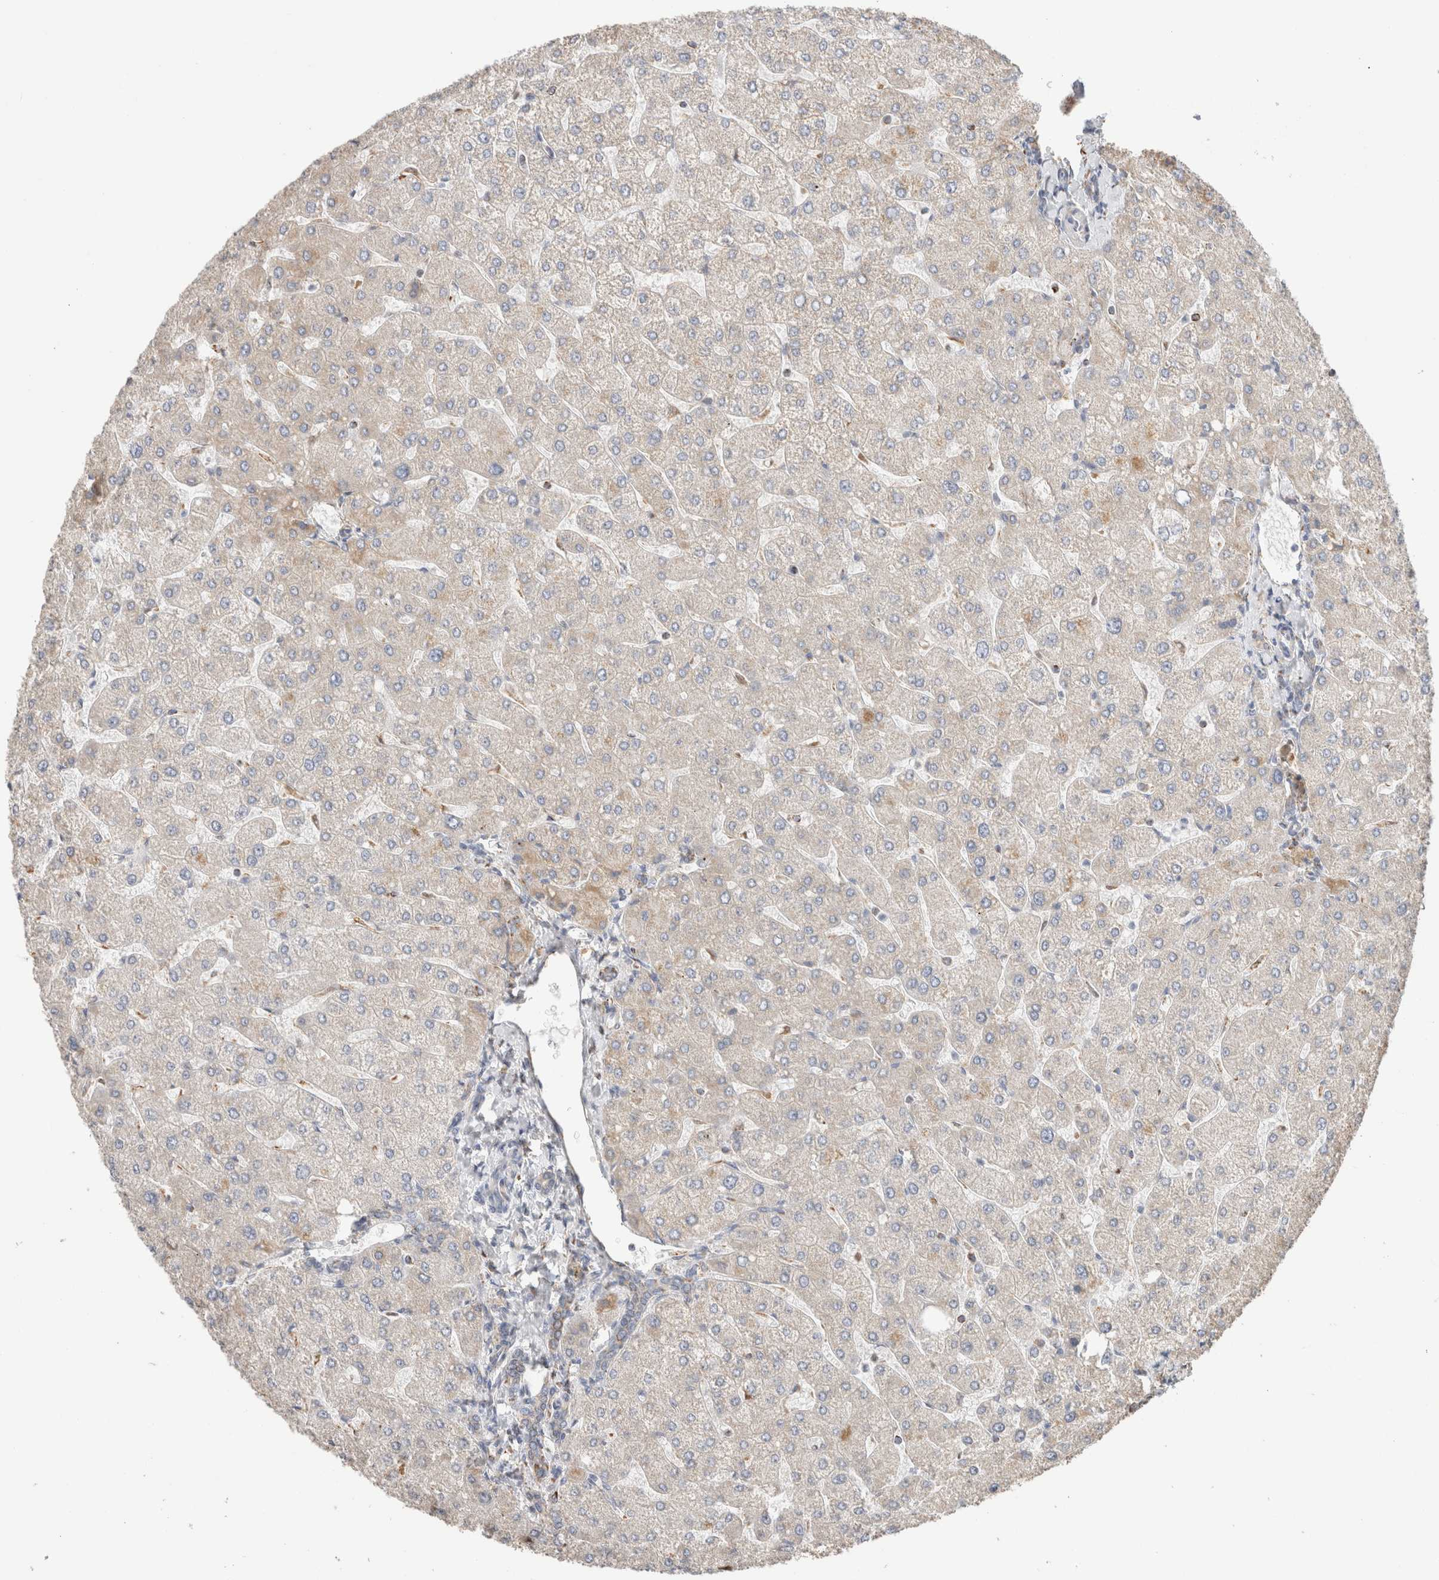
{"staining": {"intensity": "weak", "quantity": "<25%", "location": "cytoplasmic/membranous"}, "tissue": "liver", "cell_type": "Cholangiocytes", "image_type": "normal", "snomed": [{"axis": "morphology", "description": "Normal tissue, NOS"}, {"axis": "topography", "description": "Liver"}], "caption": "This micrograph is of unremarkable liver stained with immunohistochemistry (IHC) to label a protein in brown with the nuclei are counter-stained blue. There is no expression in cholangiocytes. (DAB (3,3'-diaminobenzidine) immunohistochemistry visualized using brightfield microscopy, high magnification).", "gene": "C1QBP", "patient": {"sex": "male", "age": 55}}